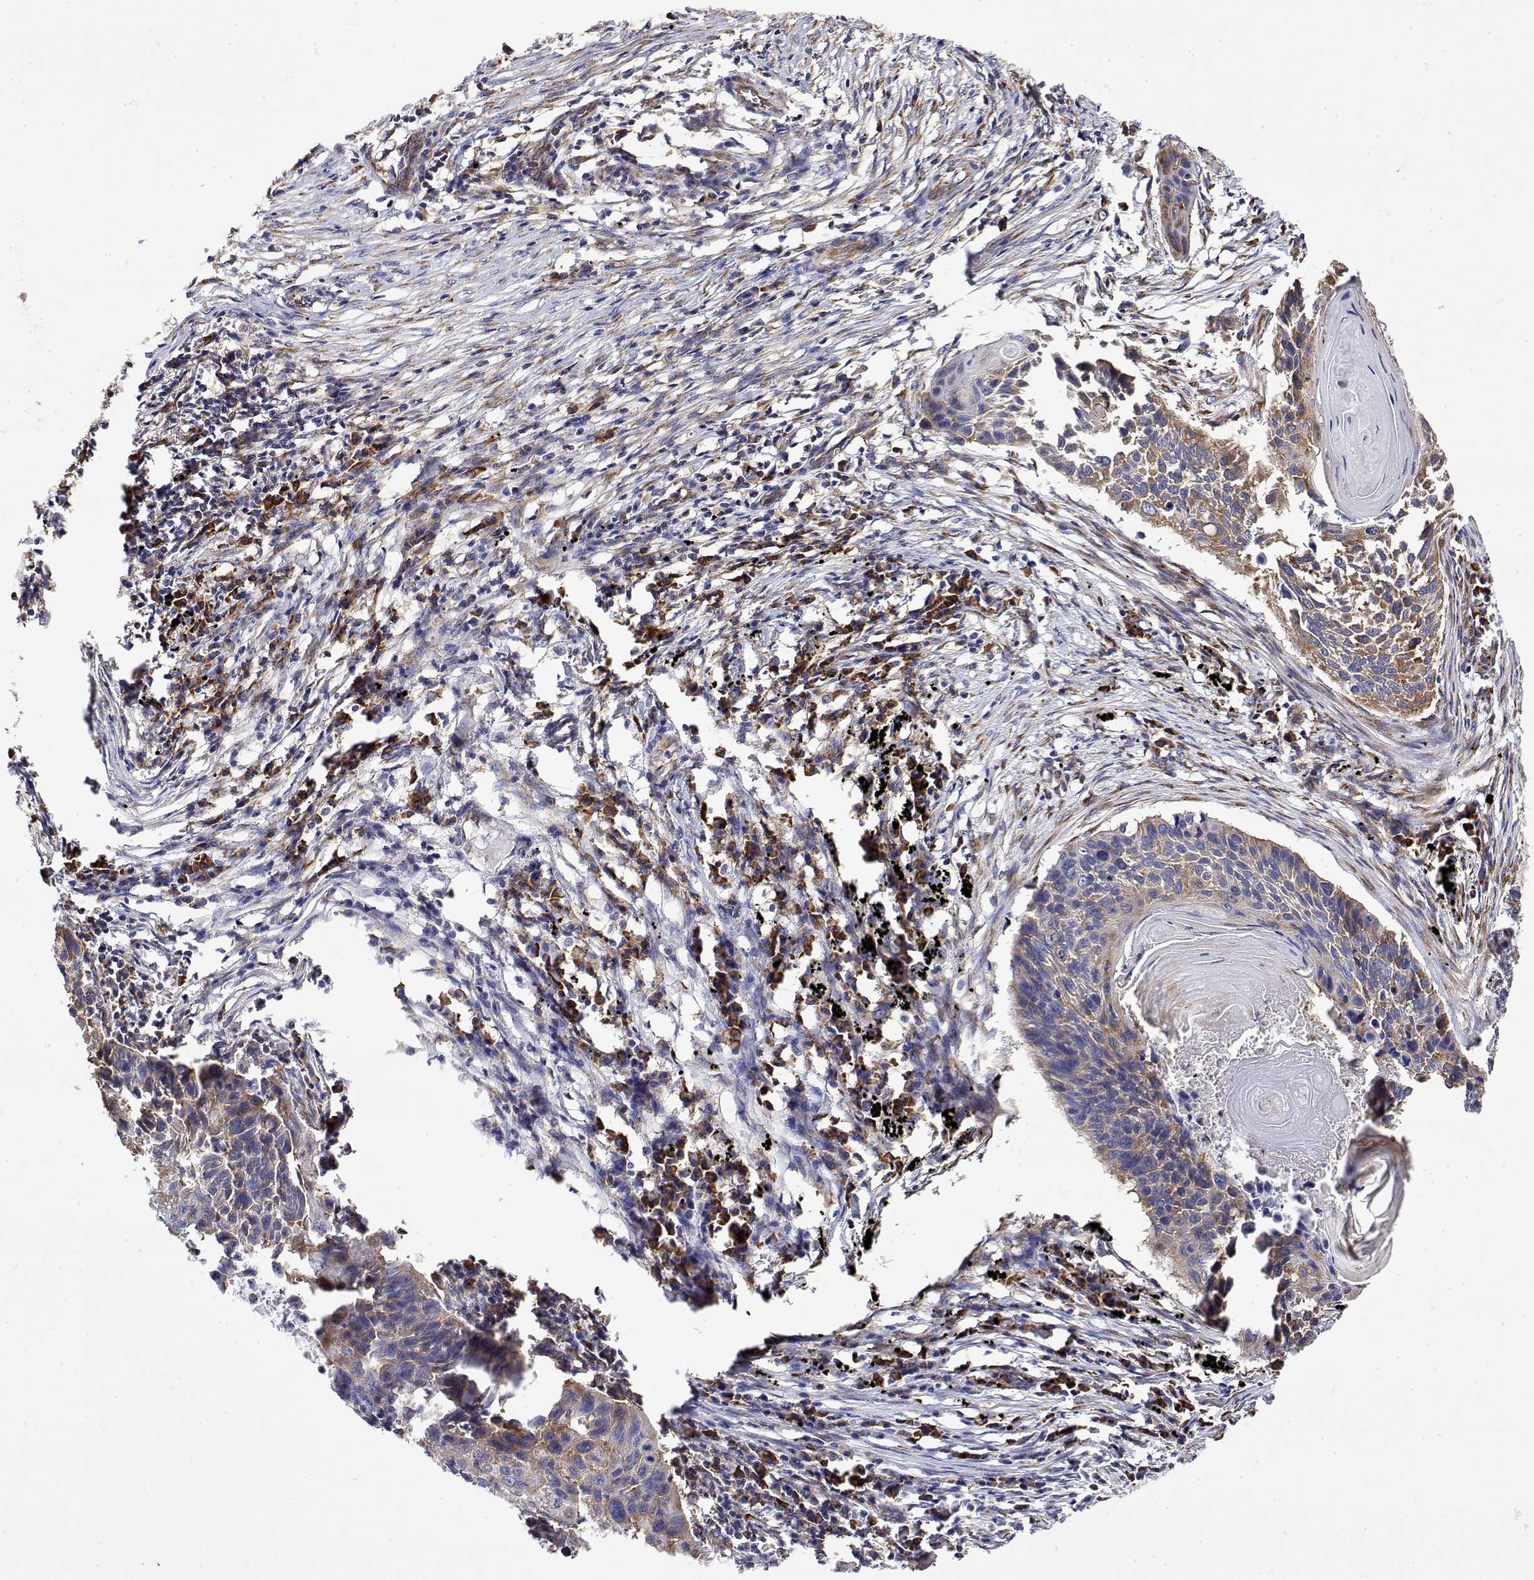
{"staining": {"intensity": "moderate", "quantity": "<25%", "location": "cytoplasmic/membranous"}, "tissue": "lung cancer", "cell_type": "Tumor cells", "image_type": "cancer", "snomed": [{"axis": "morphology", "description": "Squamous cell carcinoma, NOS"}, {"axis": "topography", "description": "Lung"}], "caption": "Immunohistochemical staining of lung cancer (squamous cell carcinoma) exhibits low levels of moderate cytoplasmic/membranous protein positivity in approximately <25% of tumor cells. (Stains: DAB (3,3'-diaminobenzidine) in brown, nuclei in blue, Microscopy: brightfield microscopy at high magnification).", "gene": "EEF1G", "patient": {"sex": "male", "age": 78}}